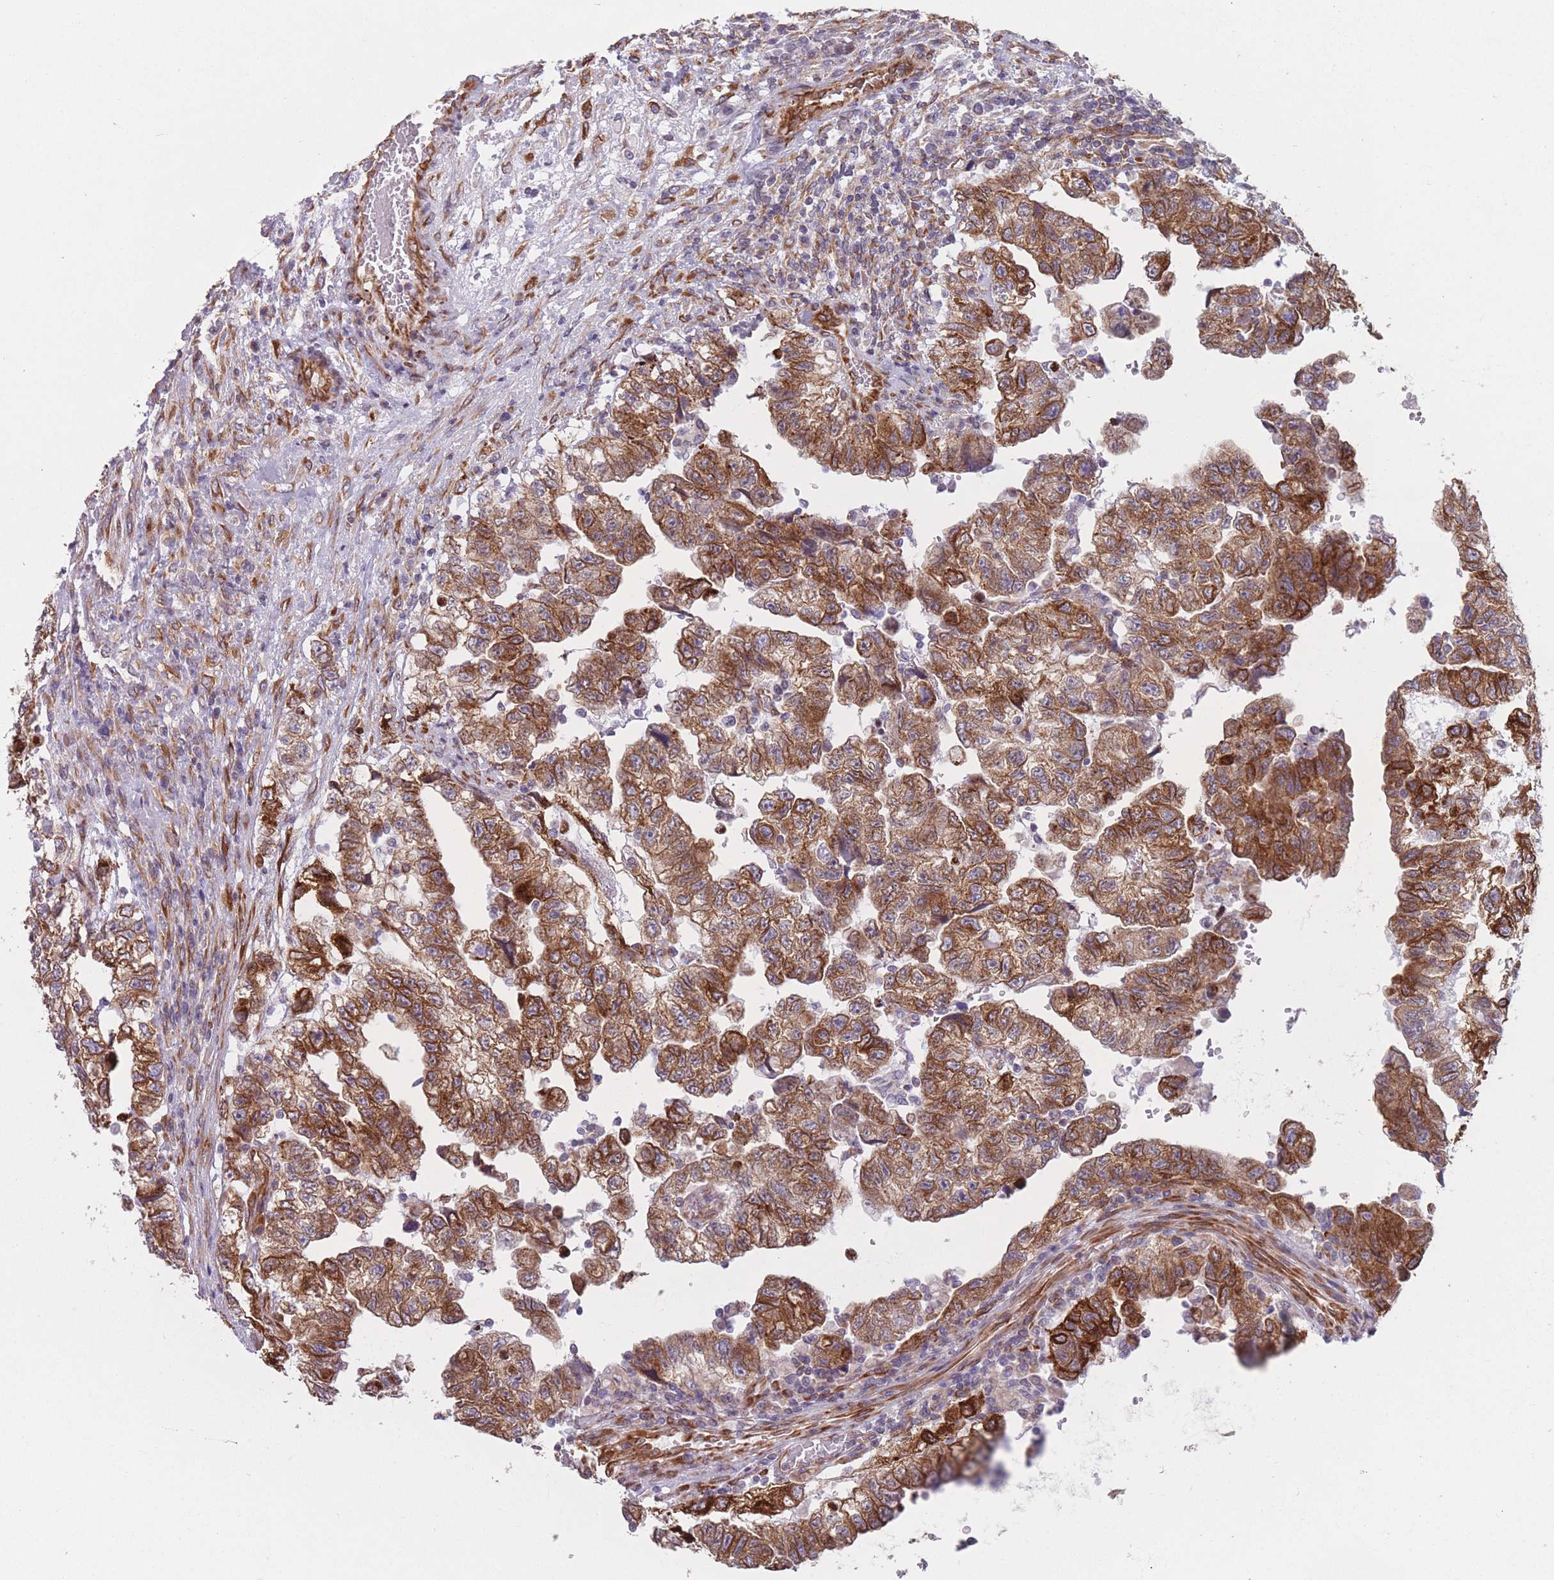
{"staining": {"intensity": "strong", "quantity": ">75%", "location": "cytoplasmic/membranous"}, "tissue": "testis cancer", "cell_type": "Tumor cells", "image_type": "cancer", "snomed": [{"axis": "morphology", "description": "Carcinoma, Embryonal, NOS"}, {"axis": "topography", "description": "Testis"}], "caption": "DAB immunohistochemical staining of testis cancer shows strong cytoplasmic/membranous protein staining in about >75% of tumor cells. Using DAB (brown) and hematoxylin (blue) stains, captured at high magnification using brightfield microscopy.", "gene": "AK9", "patient": {"sex": "male", "age": 36}}